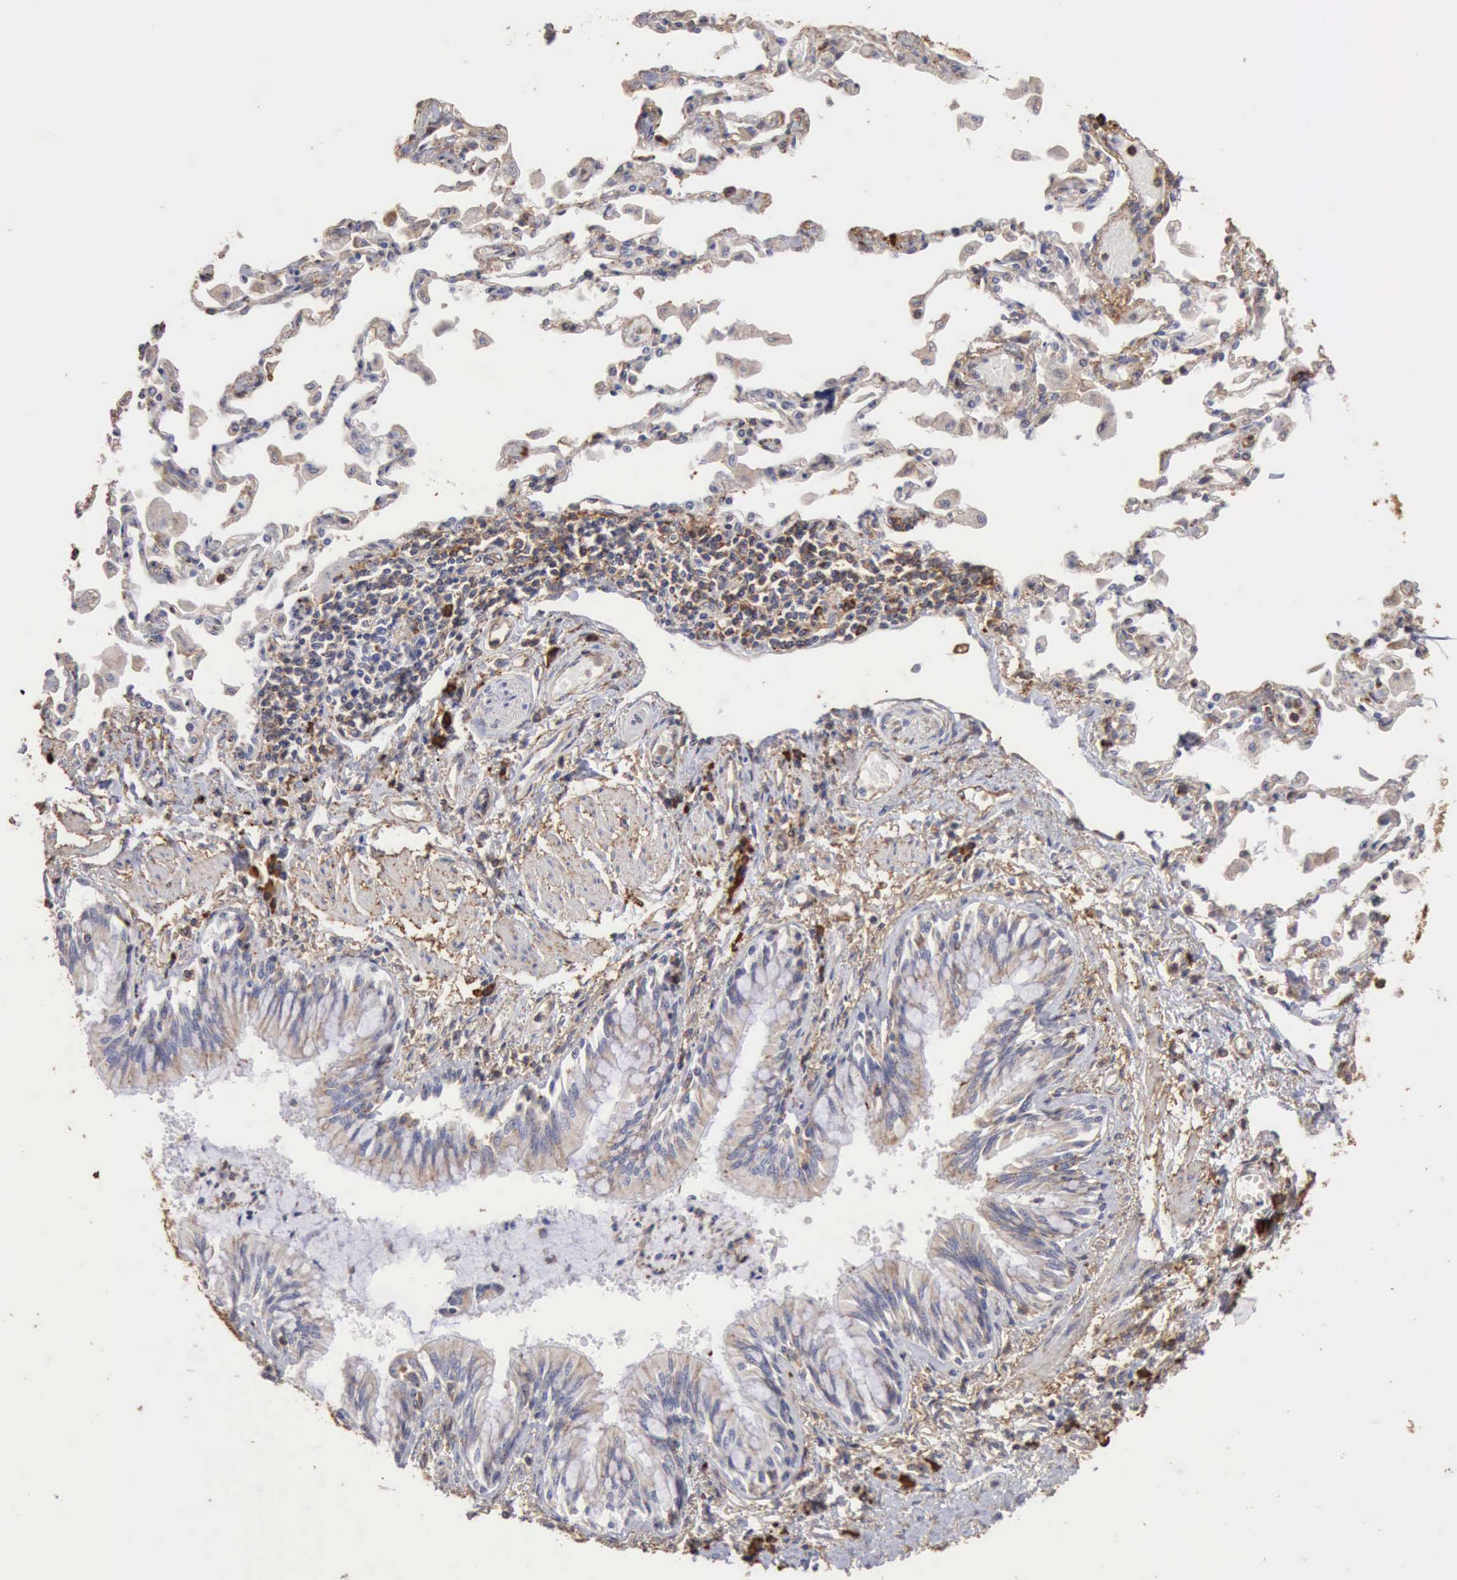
{"staining": {"intensity": "moderate", "quantity": "25%-75%", "location": "cytoplasmic/membranous"}, "tissue": "adipose tissue", "cell_type": "Adipocytes", "image_type": "normal", "snomed": [{"axis": "morphology", "description": "Normal tissue, NOS"}, {"axis": "morphology", "description": "Adenocarcinoma, NOS"}, {"axis": "topography", "description": "Cartilage tissue"}, {"axis": "topography", "description": "Lung"}], "caption": "Adipocytes display medium levels of moderate cytoplasmic/membranous expression in about 25%-75% of cells in benign human adipose tissue.", "gene": "GPR101", "patient": {"sex": "female", "age": 67}}